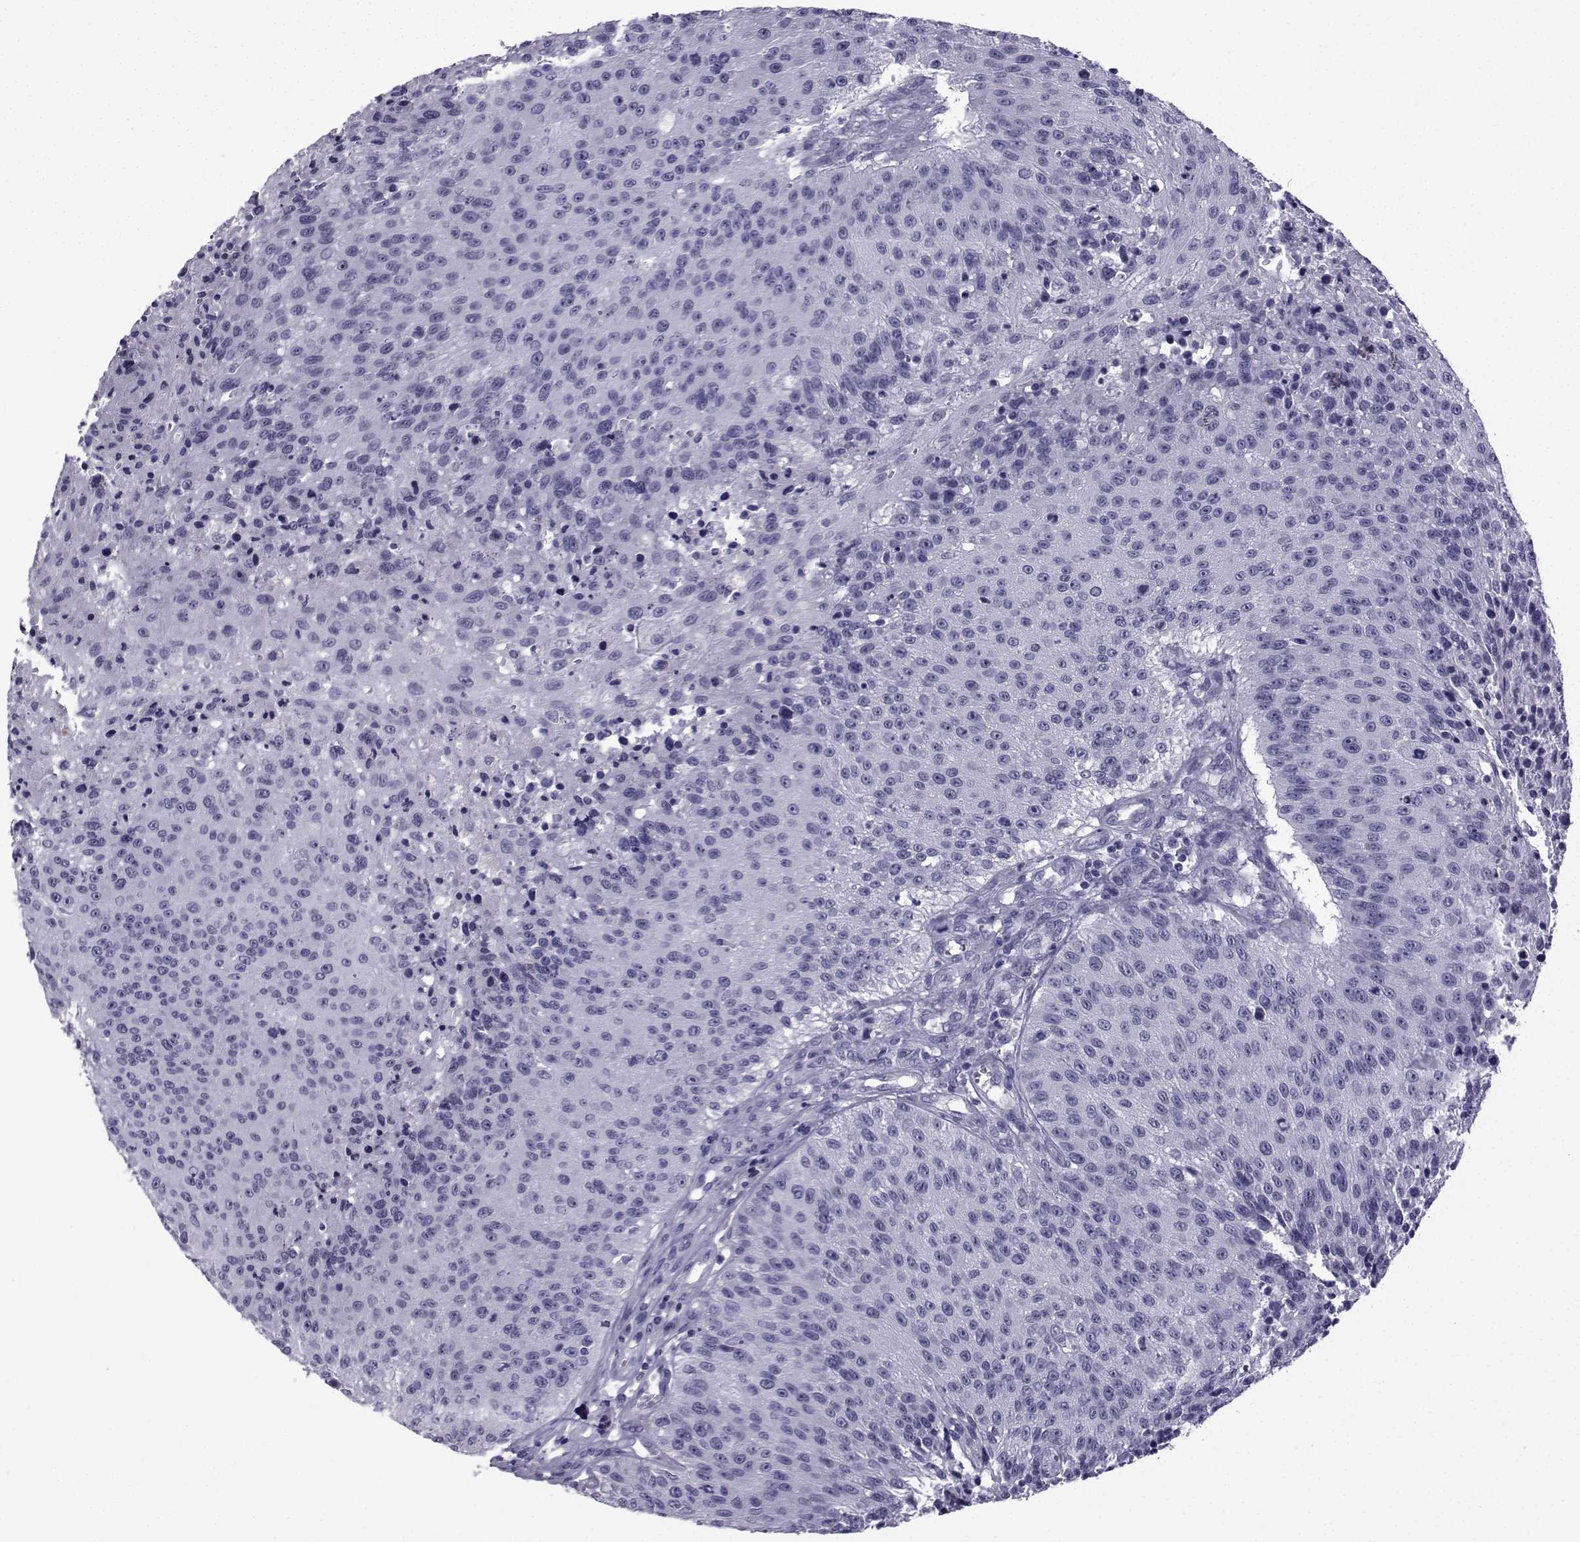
{"staining": {"intensity": "negative", "quantity": "none", "location": "none"}, "tissue": "urothelial cancer", "cell_type": "Tumor cells", "image_type": "cancer", "snomed": [{"axis": "morphology", "description": "Urothelial carcinoma, NOS"}, {"axis": "topography", "description": "Urinary bladder"}], "caption": "Immunohistochemical staining of human urothelial cancer reveals no significant staining in tumor cells.", "gene": "SPANXD", "patient": {"sex": "male", "age": 55}}